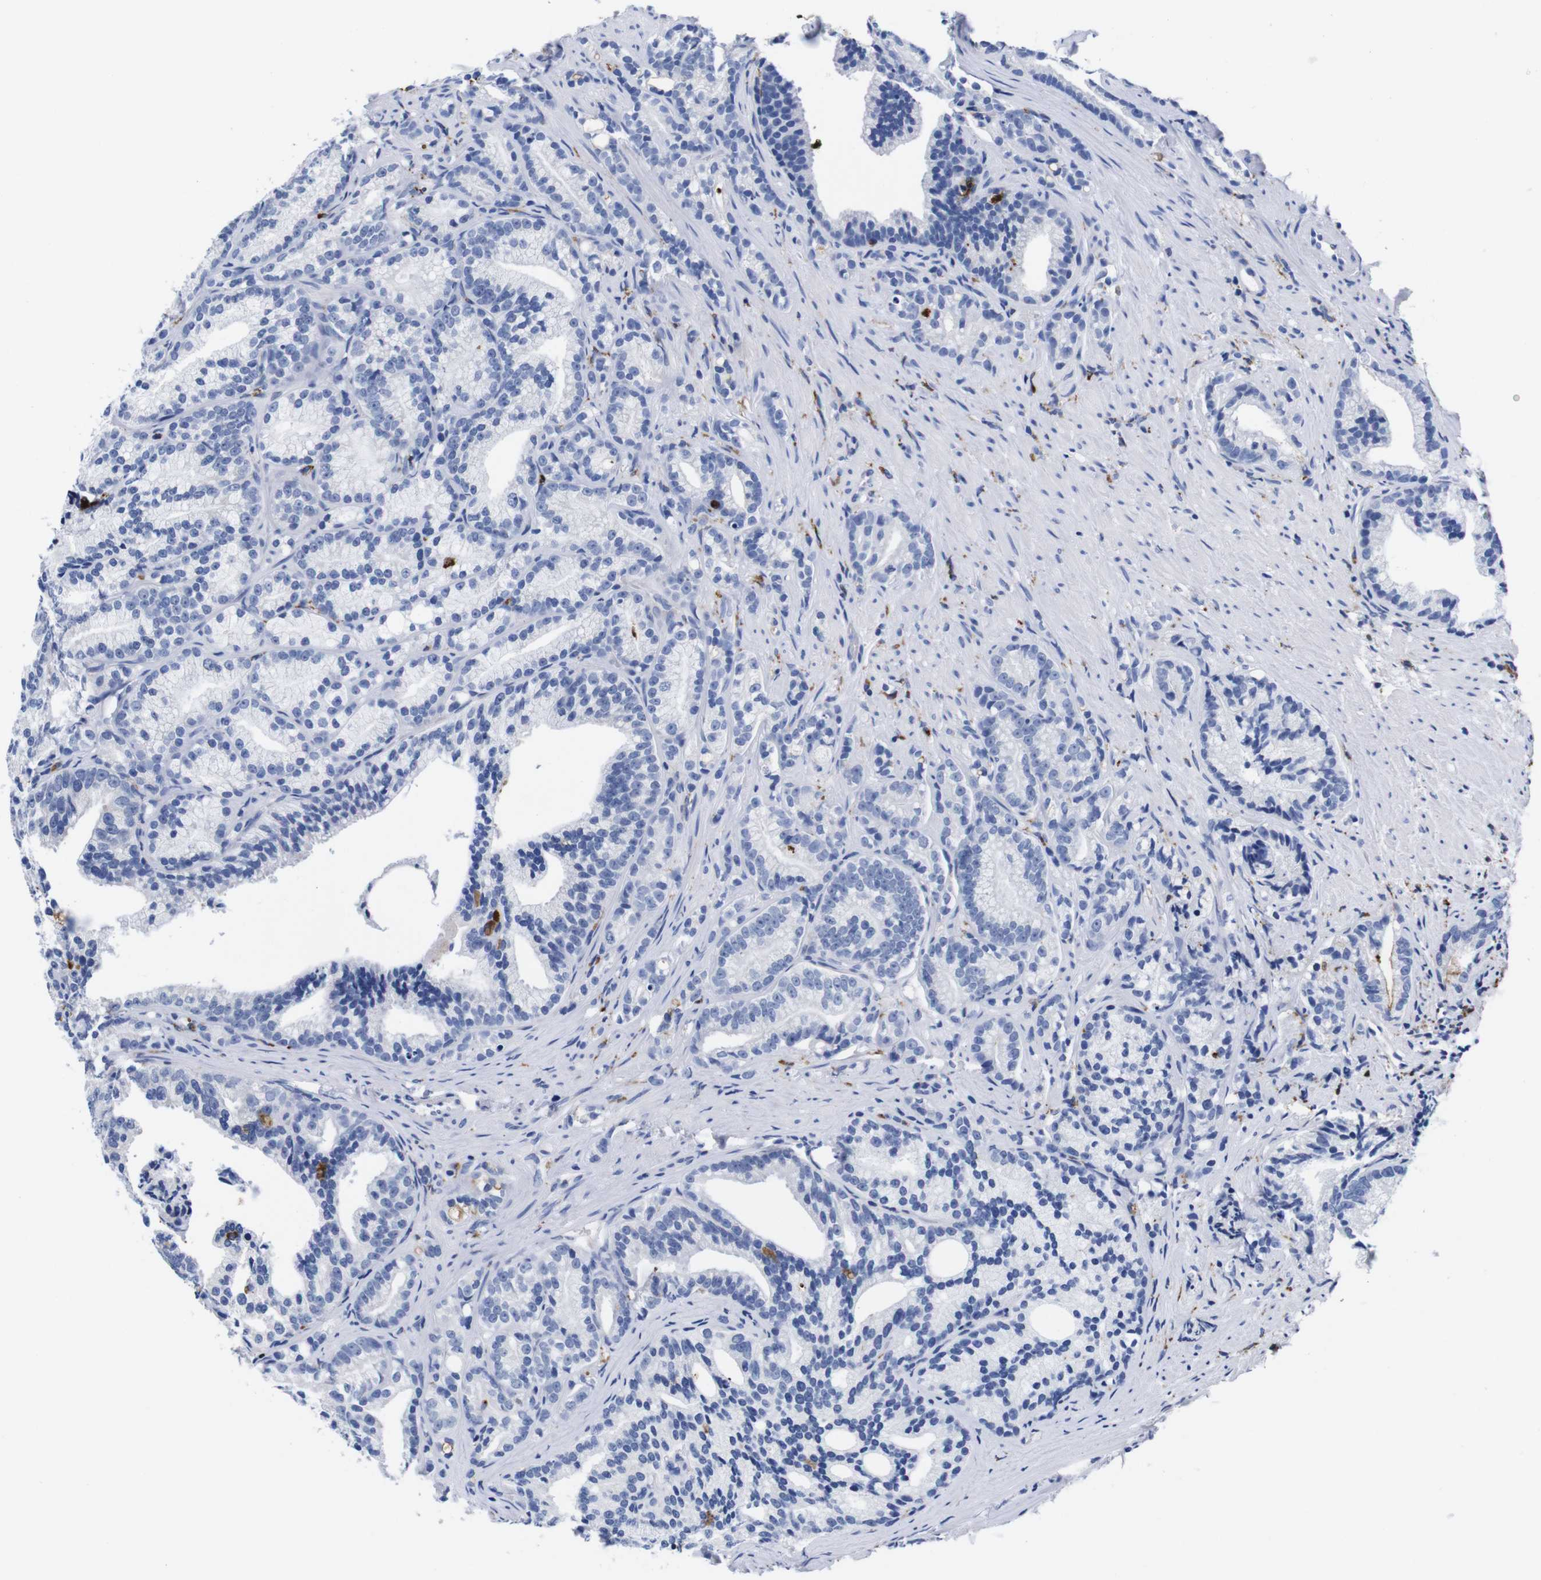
{"staining": {"intensity": "negative", "quantity": "none", "location": "none"}, "tissue": "prostate cancer", "cell_type": "Tumor cells", "image_type": "cancer", "snomed": [{"axis": "morphology", "description": "Adenocarcinoma, Low grade"}, {"axis": "topography", "description": "Prostate"}], "caption": "Immunohistochemistry of prostate cancer reveals no staining in tumor cells.", "gene": "HLA-DMB", "patient": {"sex": "male", "age": 89}}